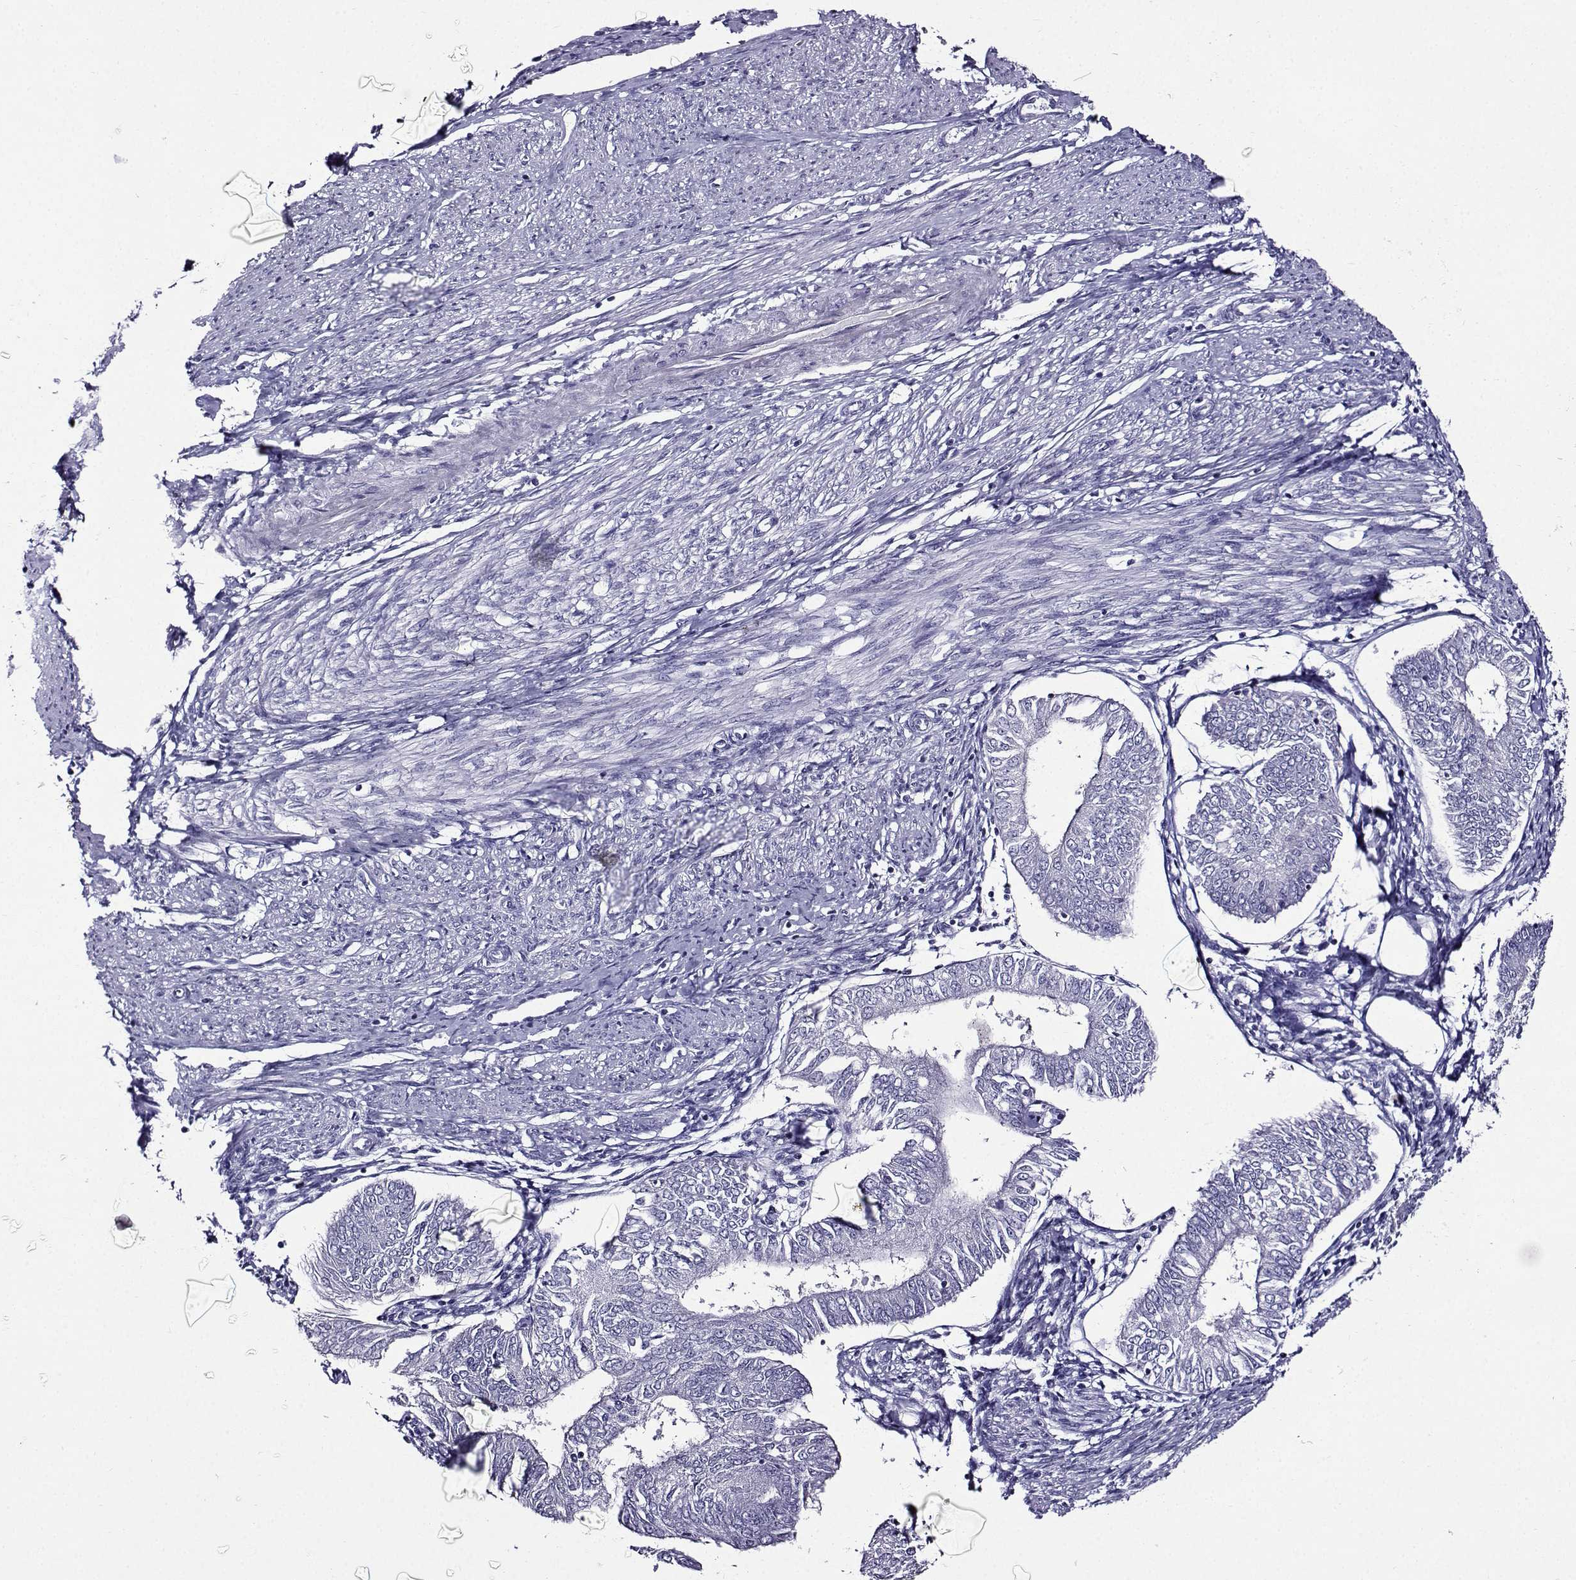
{"staining": {"intensity": "negative", "quantity": "none", "location": "none"}, "tissue": "endometrial cancer", "cell_type": "Tumor cells", "image_type": "cancer", "snomed": [{"axis": "morphology", "description": "Adenocarcinoma, NOS"}, {"axis": "topography", "description": "Endometrium"}], "caption": "Immunohistochemical staining of endometrial cancer demonstrates no significant expression in tumor cells.", "gene": "TMEM266", "patient": {"sex": "female", "age": 58}}